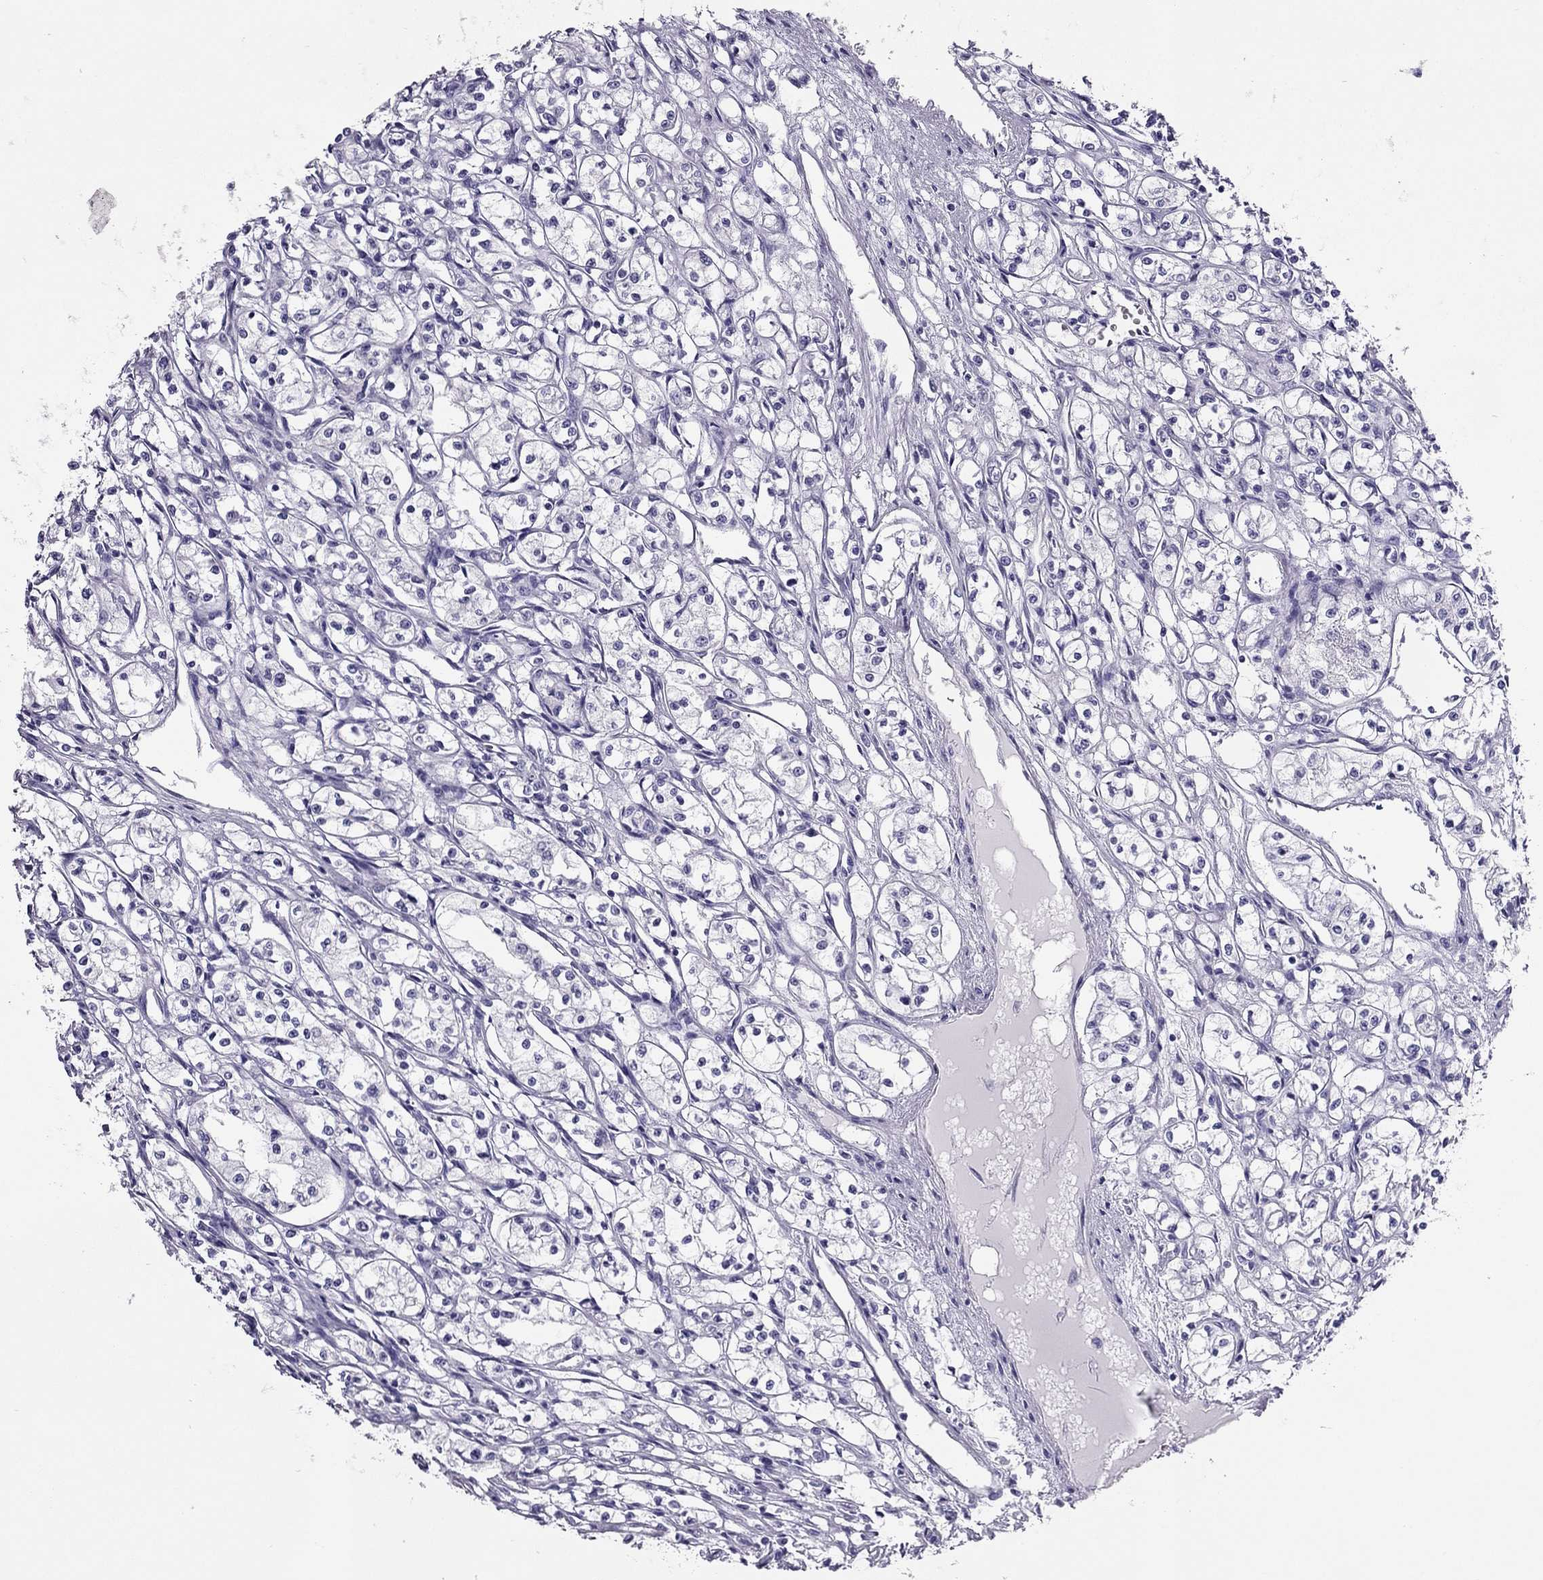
{"staining": {"intensity": "negative", "quantity": "none", "location": "none"}, "tissue": "renal cancer", "cell_type": "Tumor cells", "image_type": "cancer", "snomed": [{"axis": "morphology", "description": "Adenocarcinoma, NOS"}, {"axis": "topography", "description": "Kidney"}], "caption": "The photomicrograph displays no significant positivity in tumor cells of renal cancer (adenocarcinoma).", "gene": "PDE6A", "patient": {"sex": "male", "age": 56}}